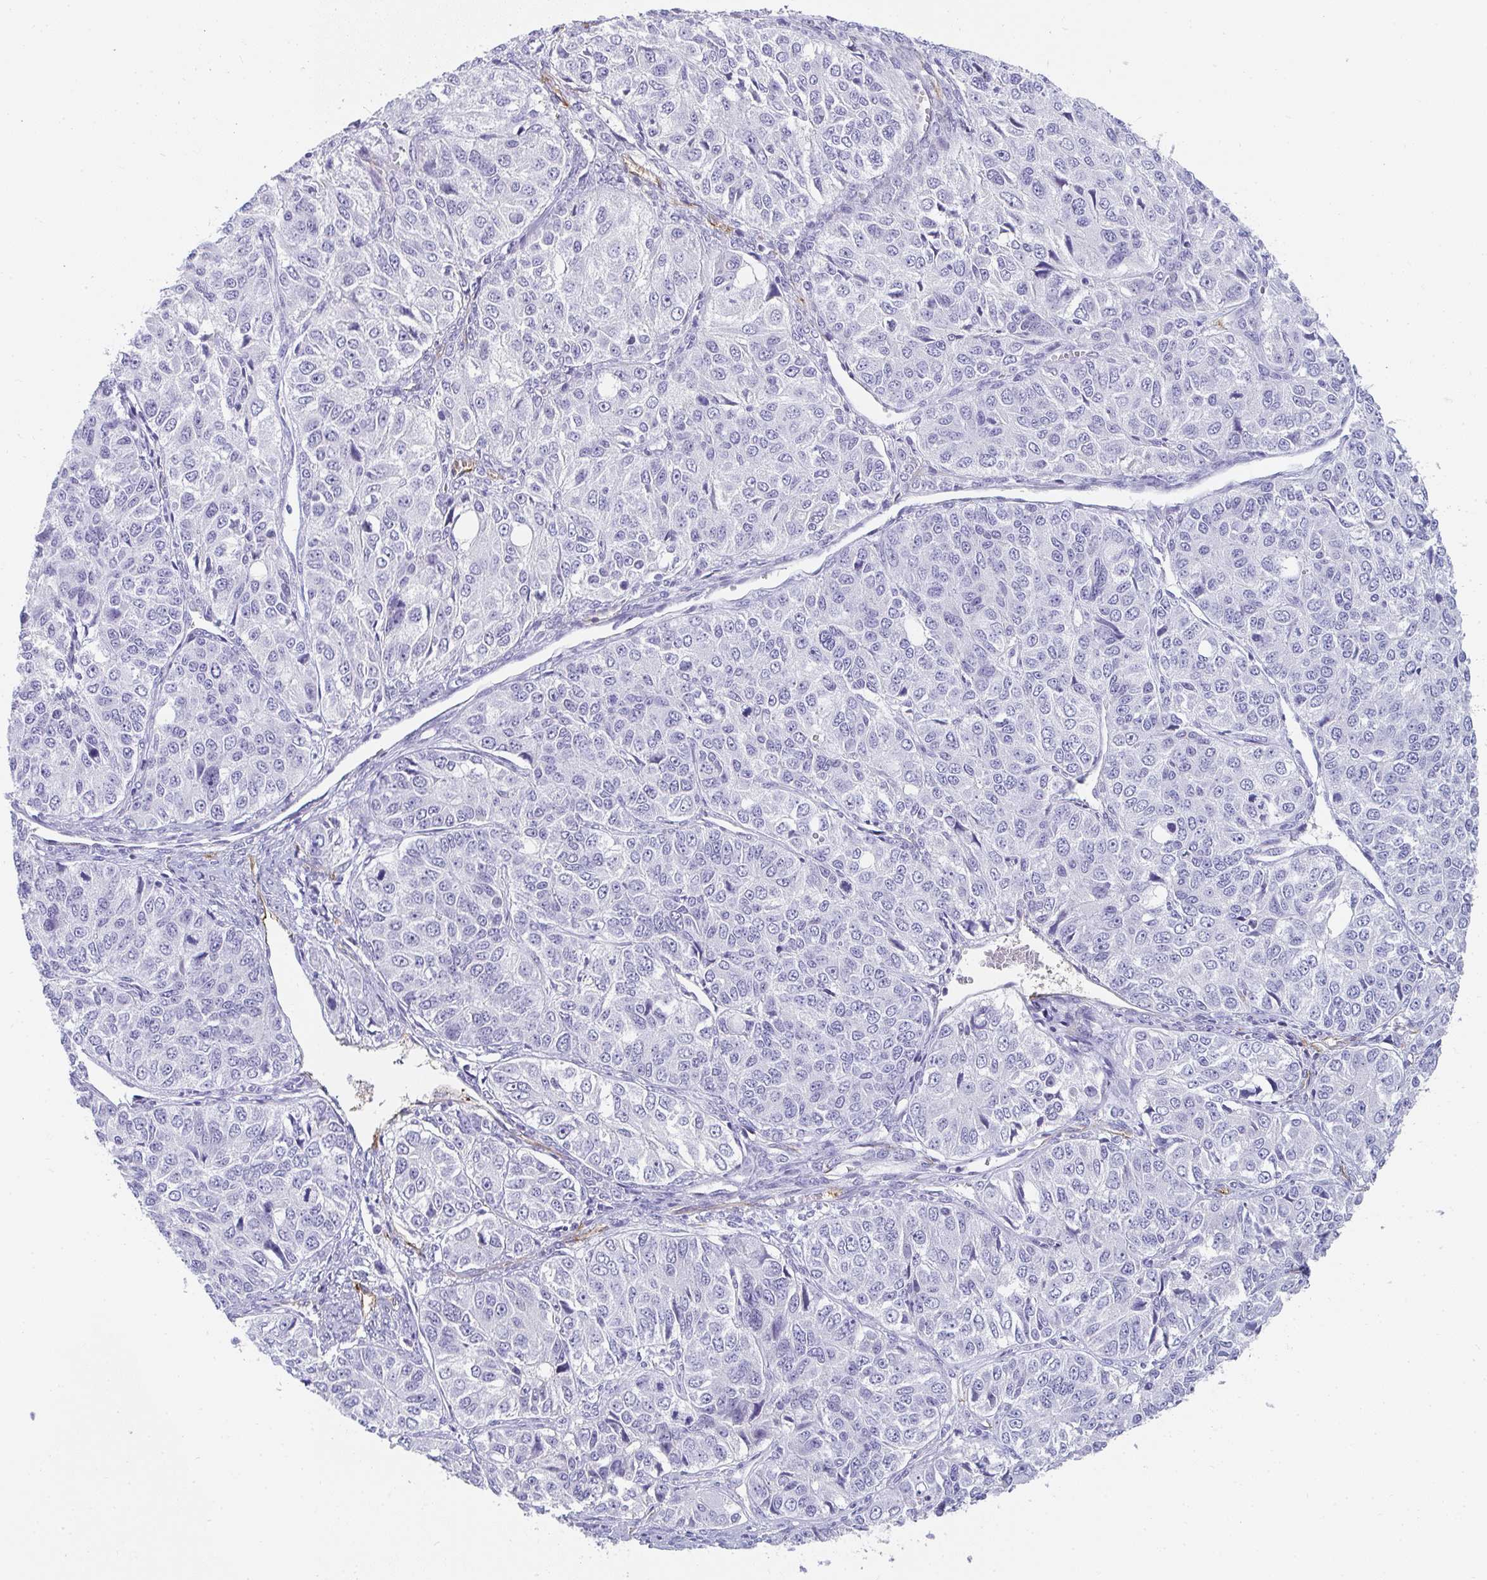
{"staining": {"intensity": "negative", "quantity": "none", "location": "none"}, "tissue": "ovarian cancer", "cell_type": "Tumor cells", "image_type": "cancer", "snomed": [{"axis": "morphology", "description": "Carcinoma, endometroid"}, {"axis": "topography", "description": "Ovary"}], "caption": "This is a photomicrograph of immunohistochemistry staining of ovarian endometroid carcinoma, which shows no positivity in tumor cells. (DAB IHC visualized using brightfield microscopy, high magnification).", "gene": "PRND", "patient": {"sex": "female", "age": 51}}